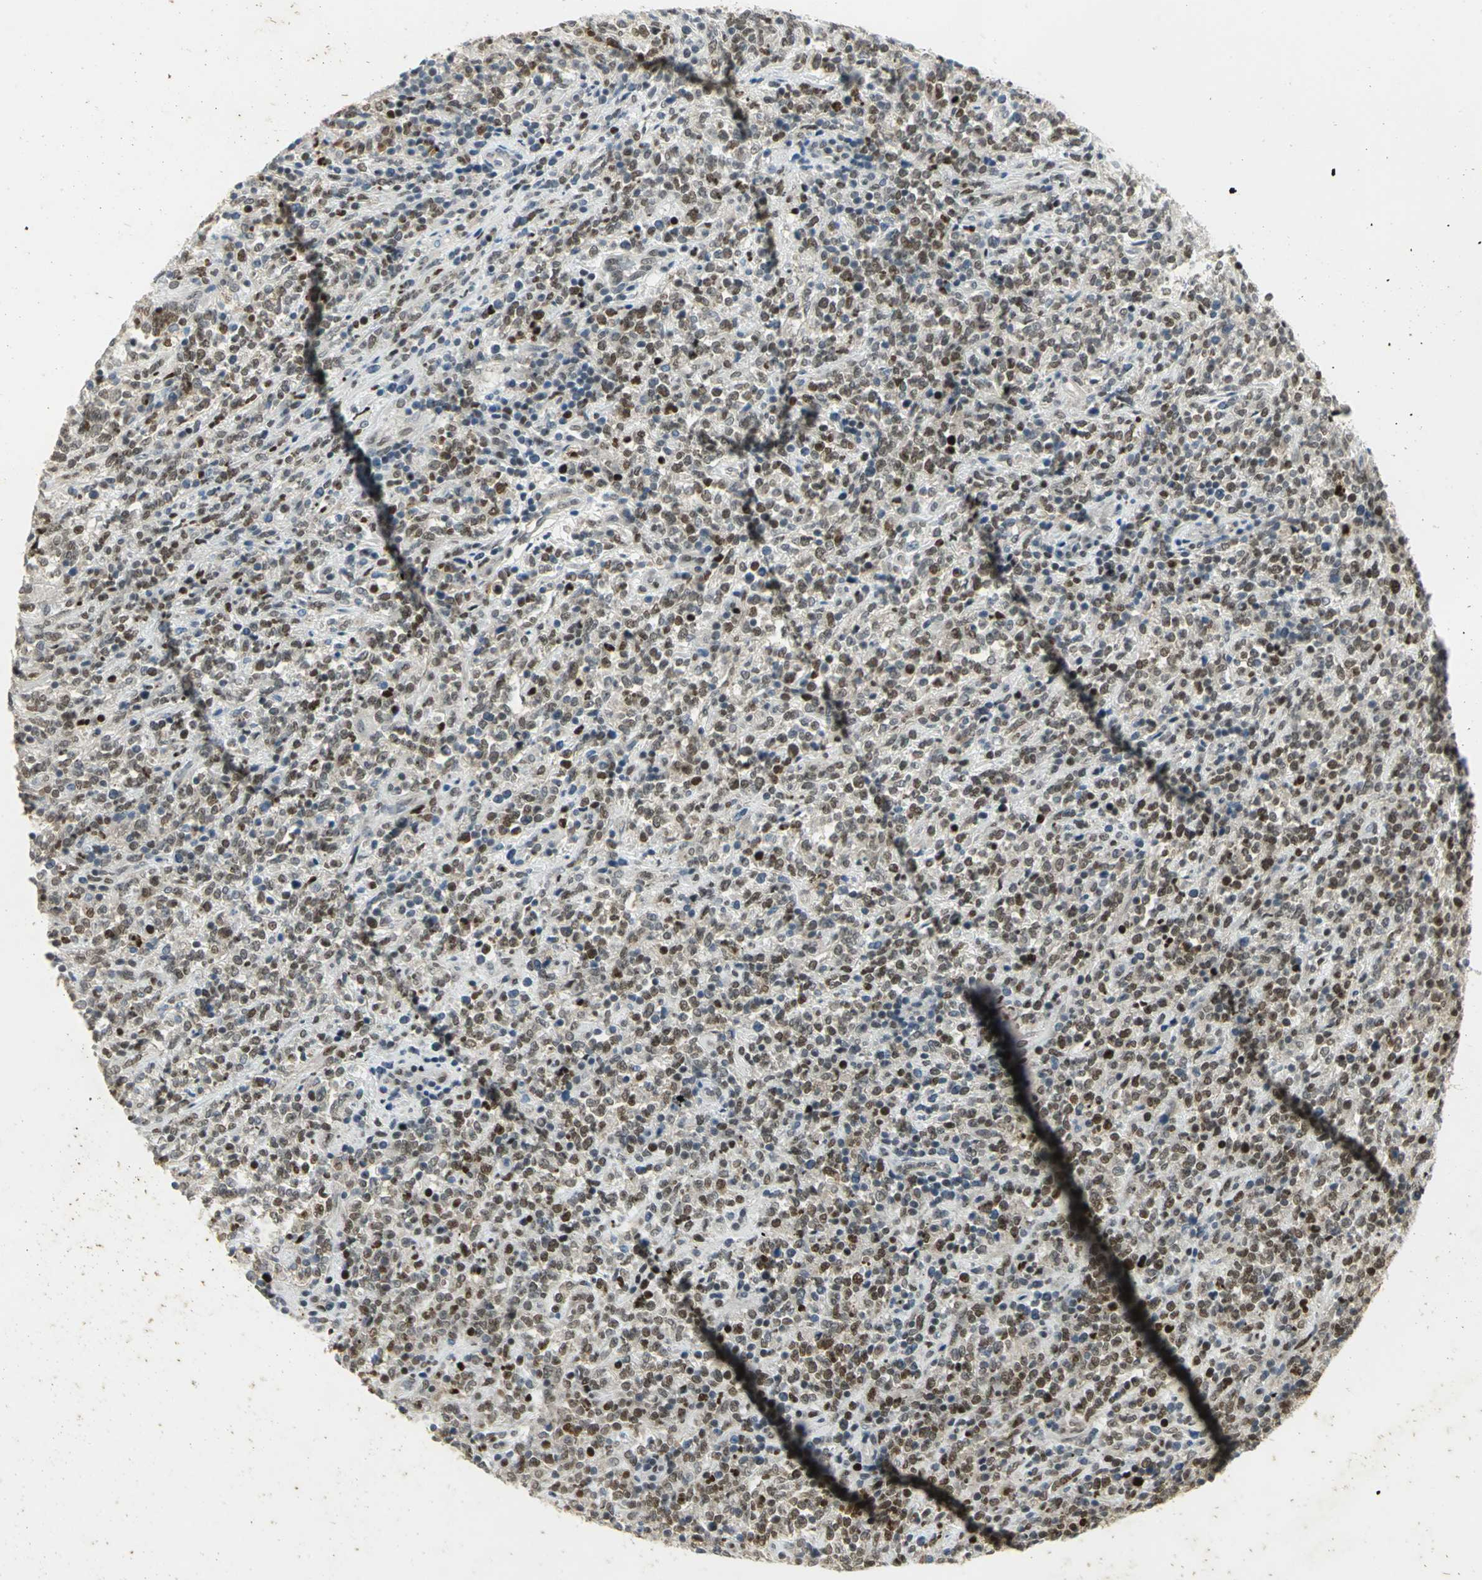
{"staining": {"intensity": "moderate", "quantity": ">75%", "location": "nuclear"}, "tissue": "lymphoma", "cell_type": "Tumor cells", "image_type": "cancer", "snomed": [{"axis": "morphology", "description": "Malignant lymphoma, non-Hodgkin's type, High grade"}, {"axis": "topography", "description": "Soft tissue"}], "caption": "This is an image of immunohistochemistry staining of lymphoma, which shows moderate positivity in the nuclear of tumor cells.", "gene": "AK6", "patient": {"sex": "male", "age": 18}}